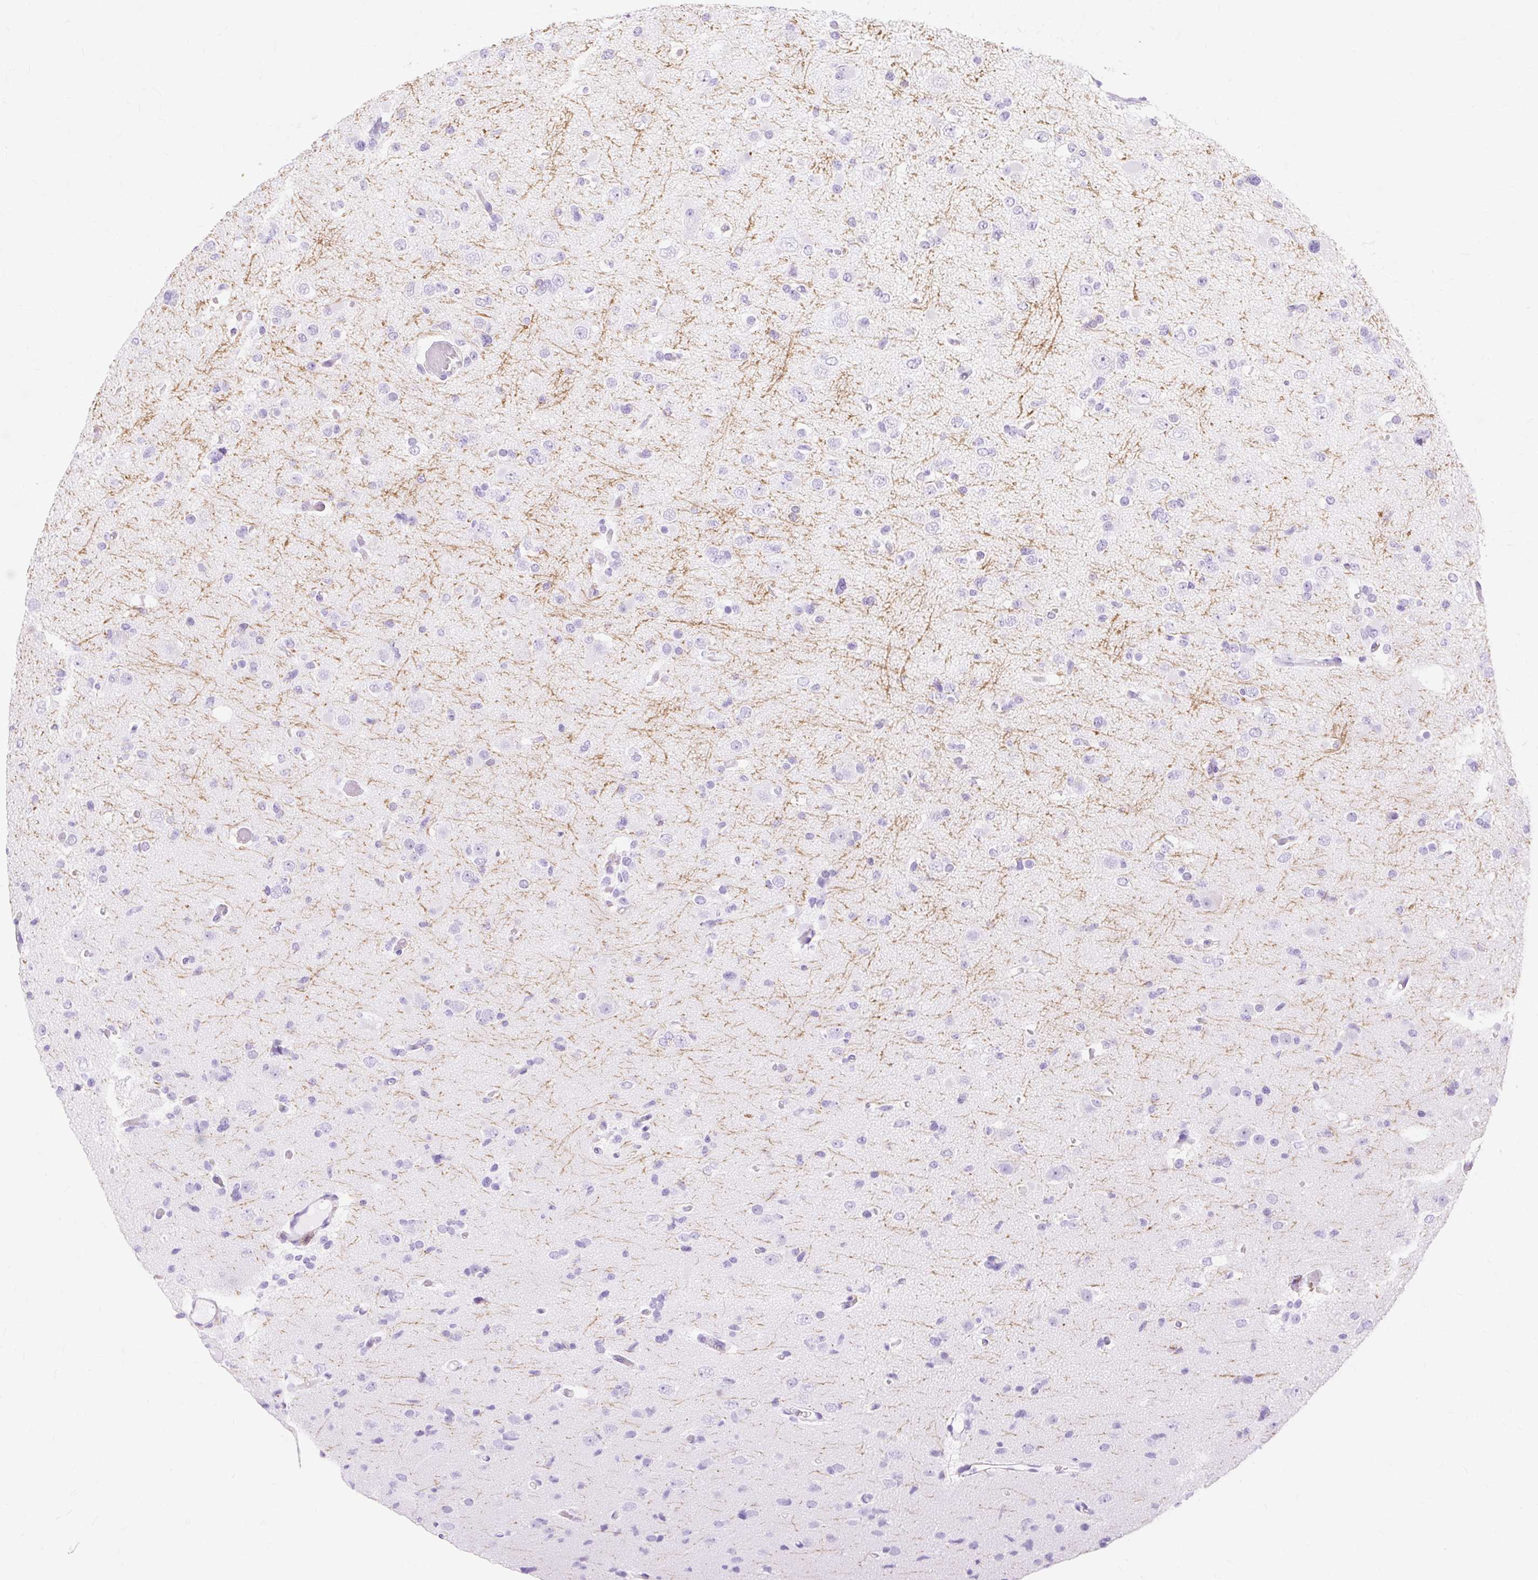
{"staining": {"intensity": "negative", "quantity": "none", "location": "none"}, "tissue": "glioma", "cell_type": "Tumor cells", "image_type": "cancer", "snomed": [{"axis": "morphology", "description": "Glioma, malignant, Low grade"}, {"axis": "topography", "description": "Brain"}], "caption": "DAB immunohistochemical staining of malignant glioma (low-grade) reveals no significant staining in tumor cells.", "gene": "MBP", "patient": {"sex": "female", "age": 22}}